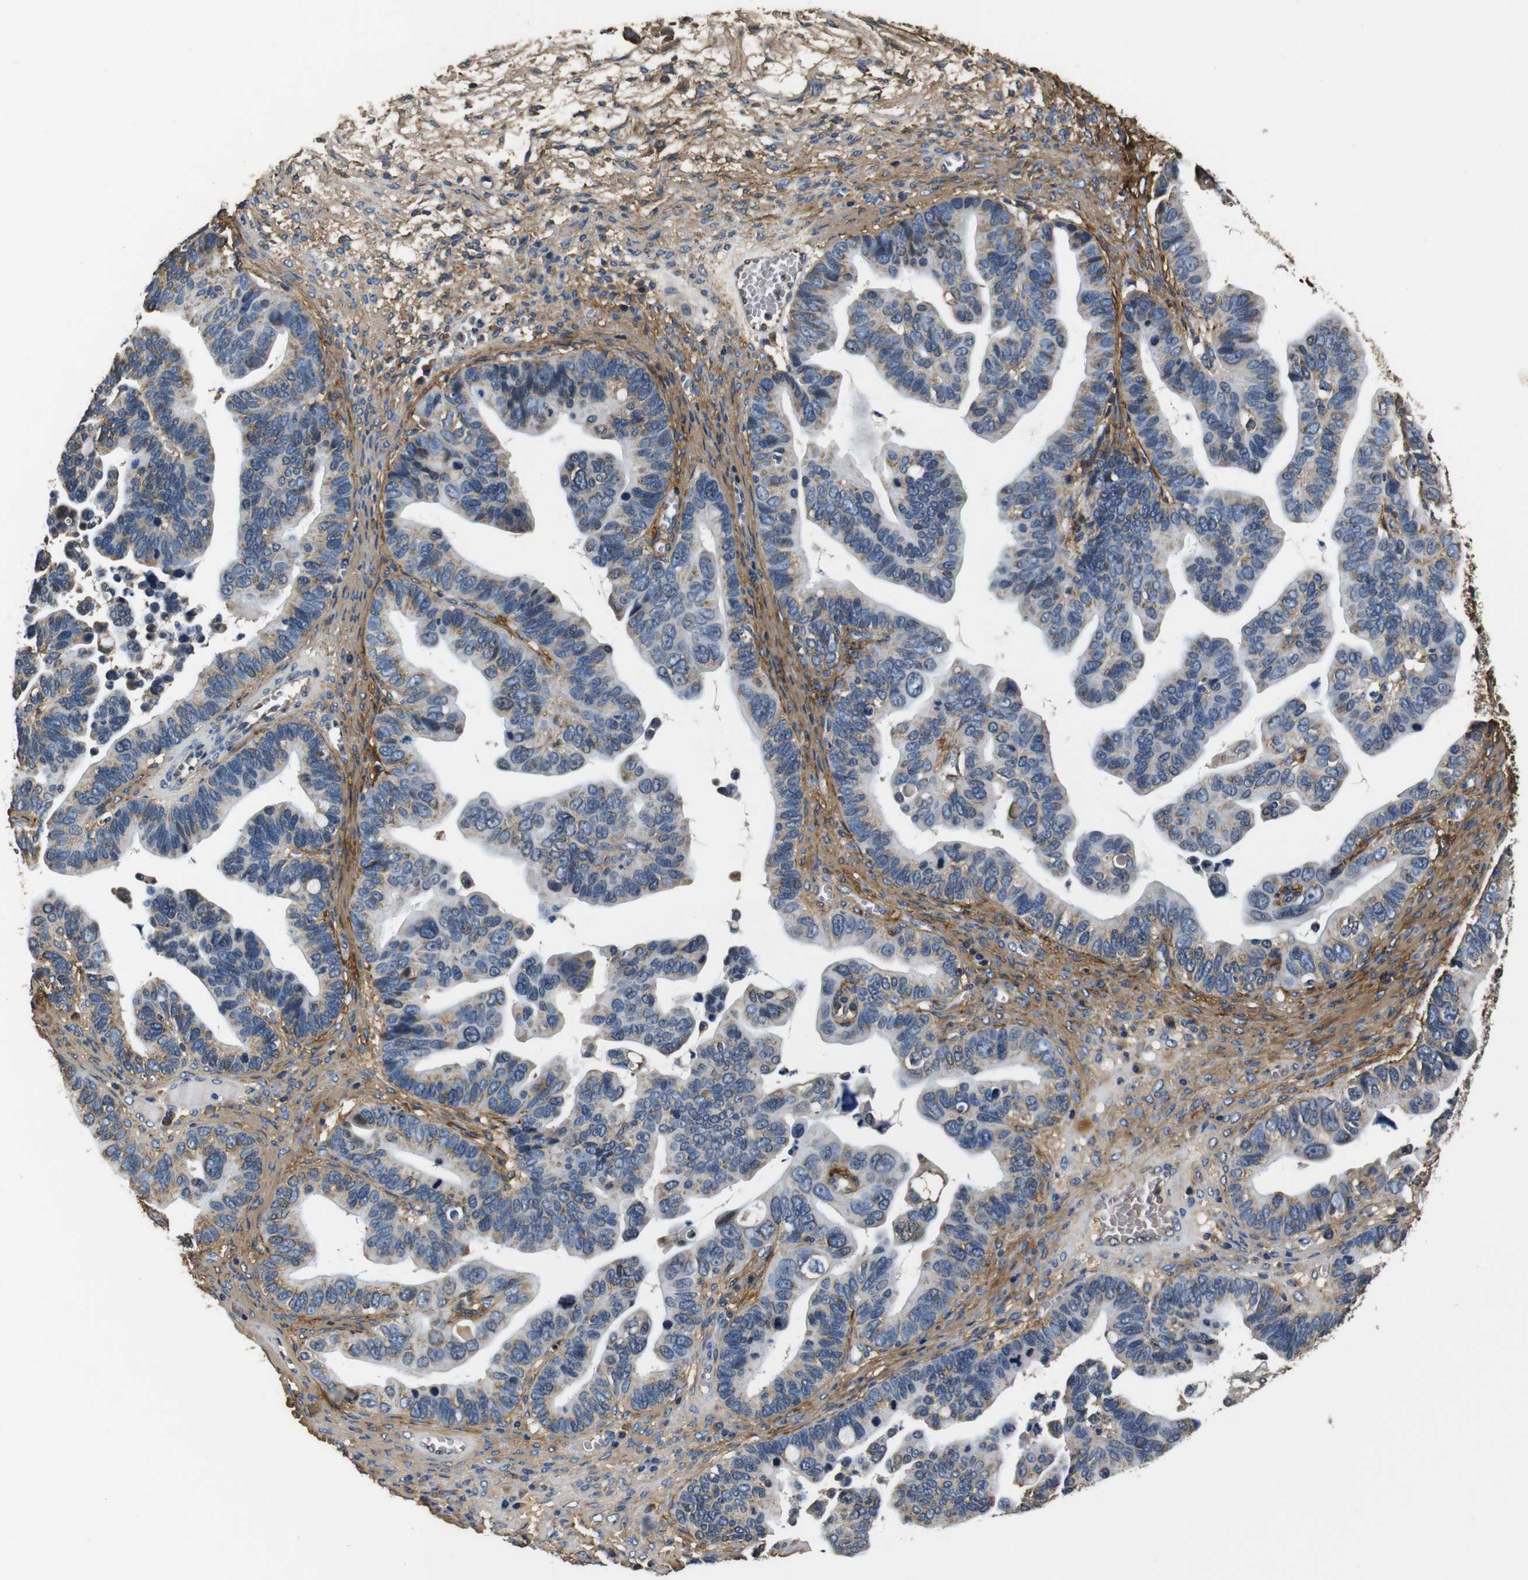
{"staining": {"intensity": "weak", "quantity": "<25%", "location": "cytoplasmic/membranous"}, "tissue": "ovarian cancer", "cell_type": "Tumor cells", "image_type": "cancer", "snomed": [{"axis": "morphology", "description": "Cystadenocarcinoma, serous, NOS"}, {"axis": "topography", "description": "Ovary"}], "caption": "This is an immunohistochemistry (IHC) photomicrograph of ovarian cancer (serous cystadenocarcinoma). There is no staining in tumor cells.", "gene": "COL1A1", "patient": {"sex": "female", "age": 56}}